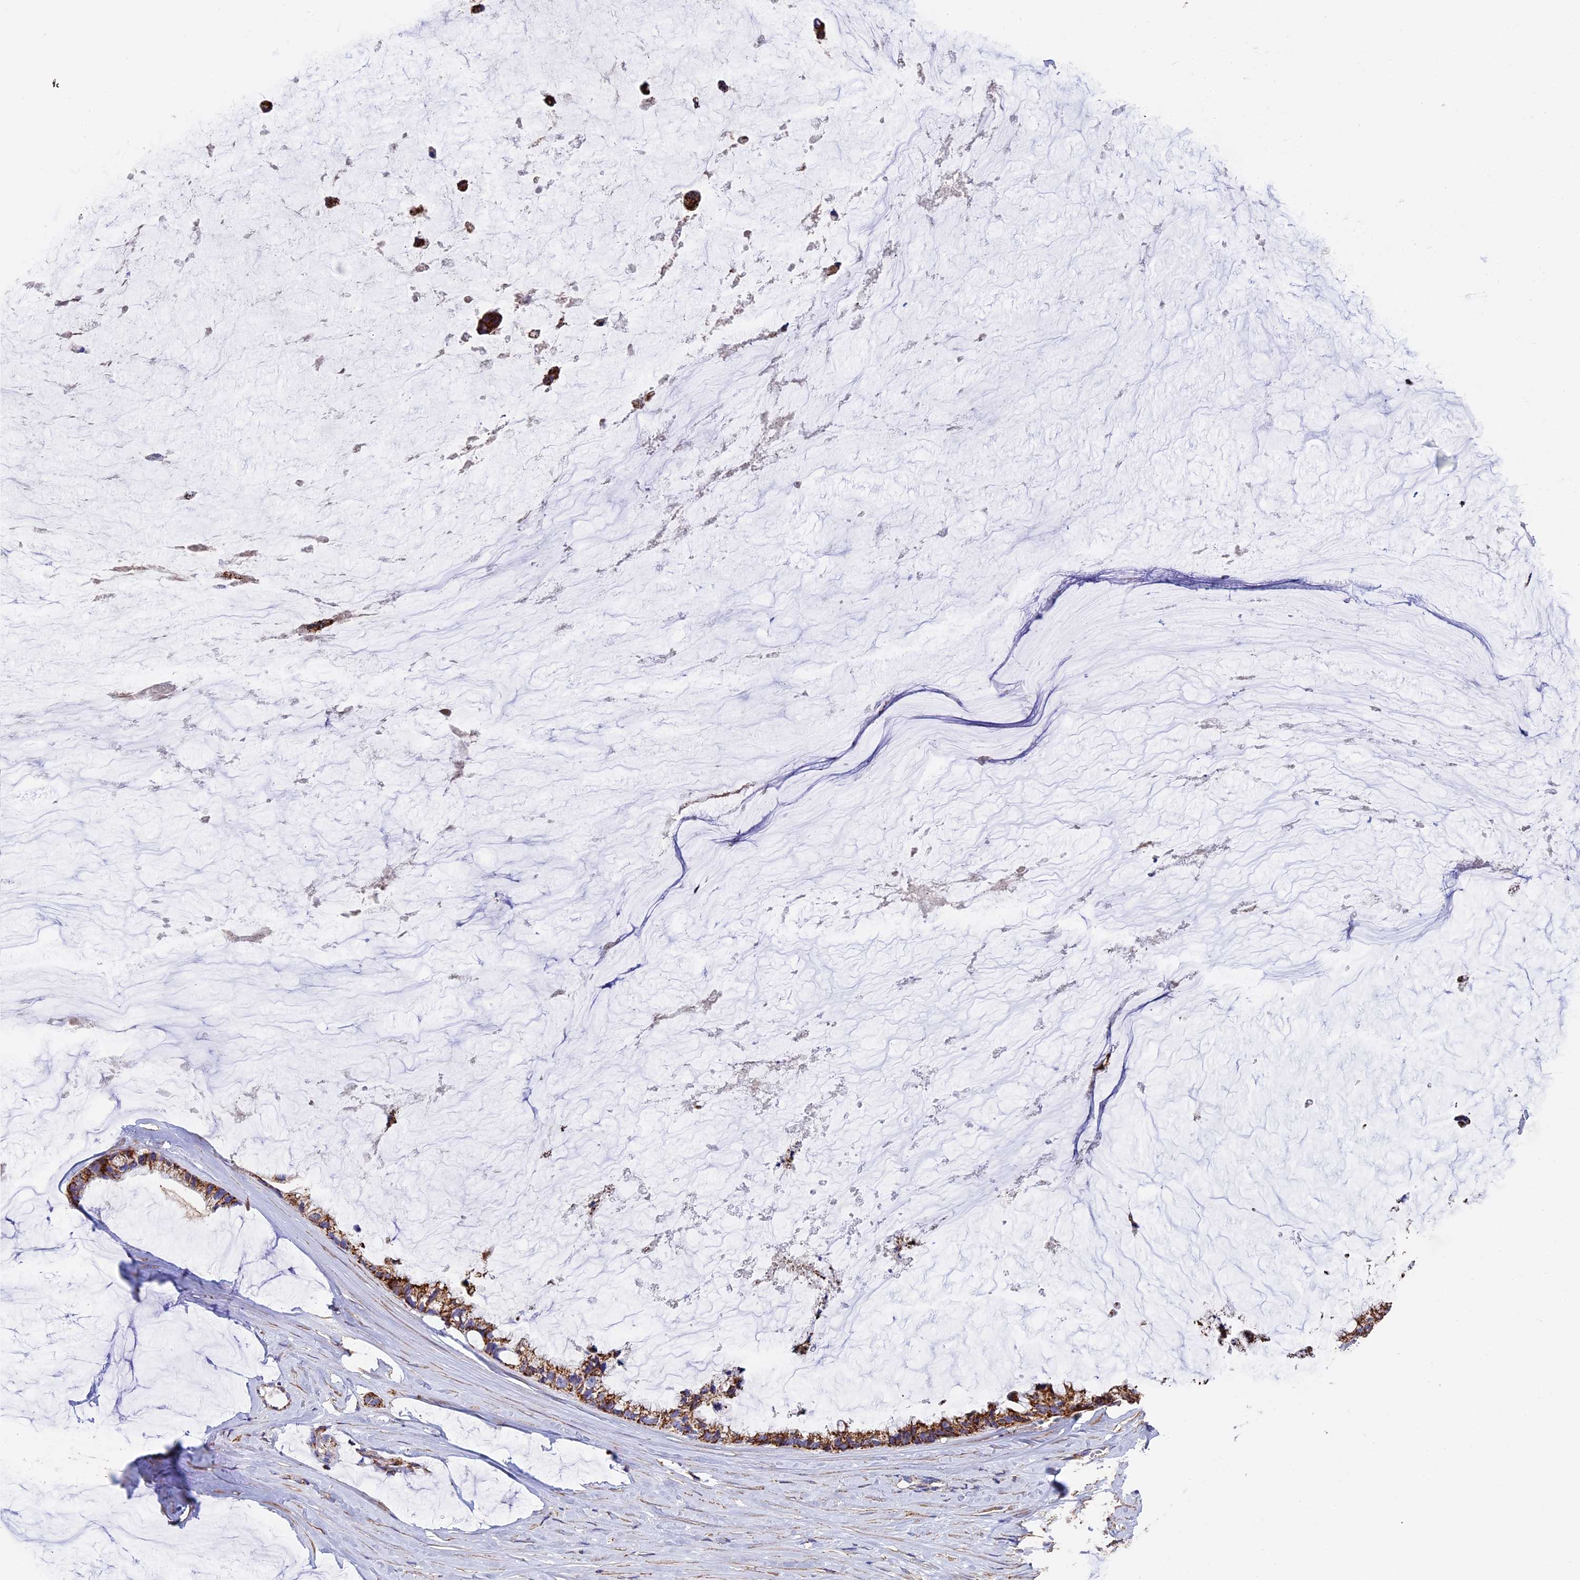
{"staining": {"intensity": "moderate", "quantity": ">75%", "location": "cytoplasmic/membranous"}, "tissue": "ovarian cancer", "cell_type": "Tumor cells", "image_type": "cancer", "snomed": [{"axis": "morphology", "description": "Cystadenocarcinoma, mucinous, NOS"}, {"axis": "topography", "description": "Ovary"}], "caption": "Immunohistochemical staining of human ovarian cancer displays moderate cytoplasmic/membranous protein expression in about >75% of tumor cells.", "gene": "ADAT1", "patient": {"sex": "female", "age": 39}}